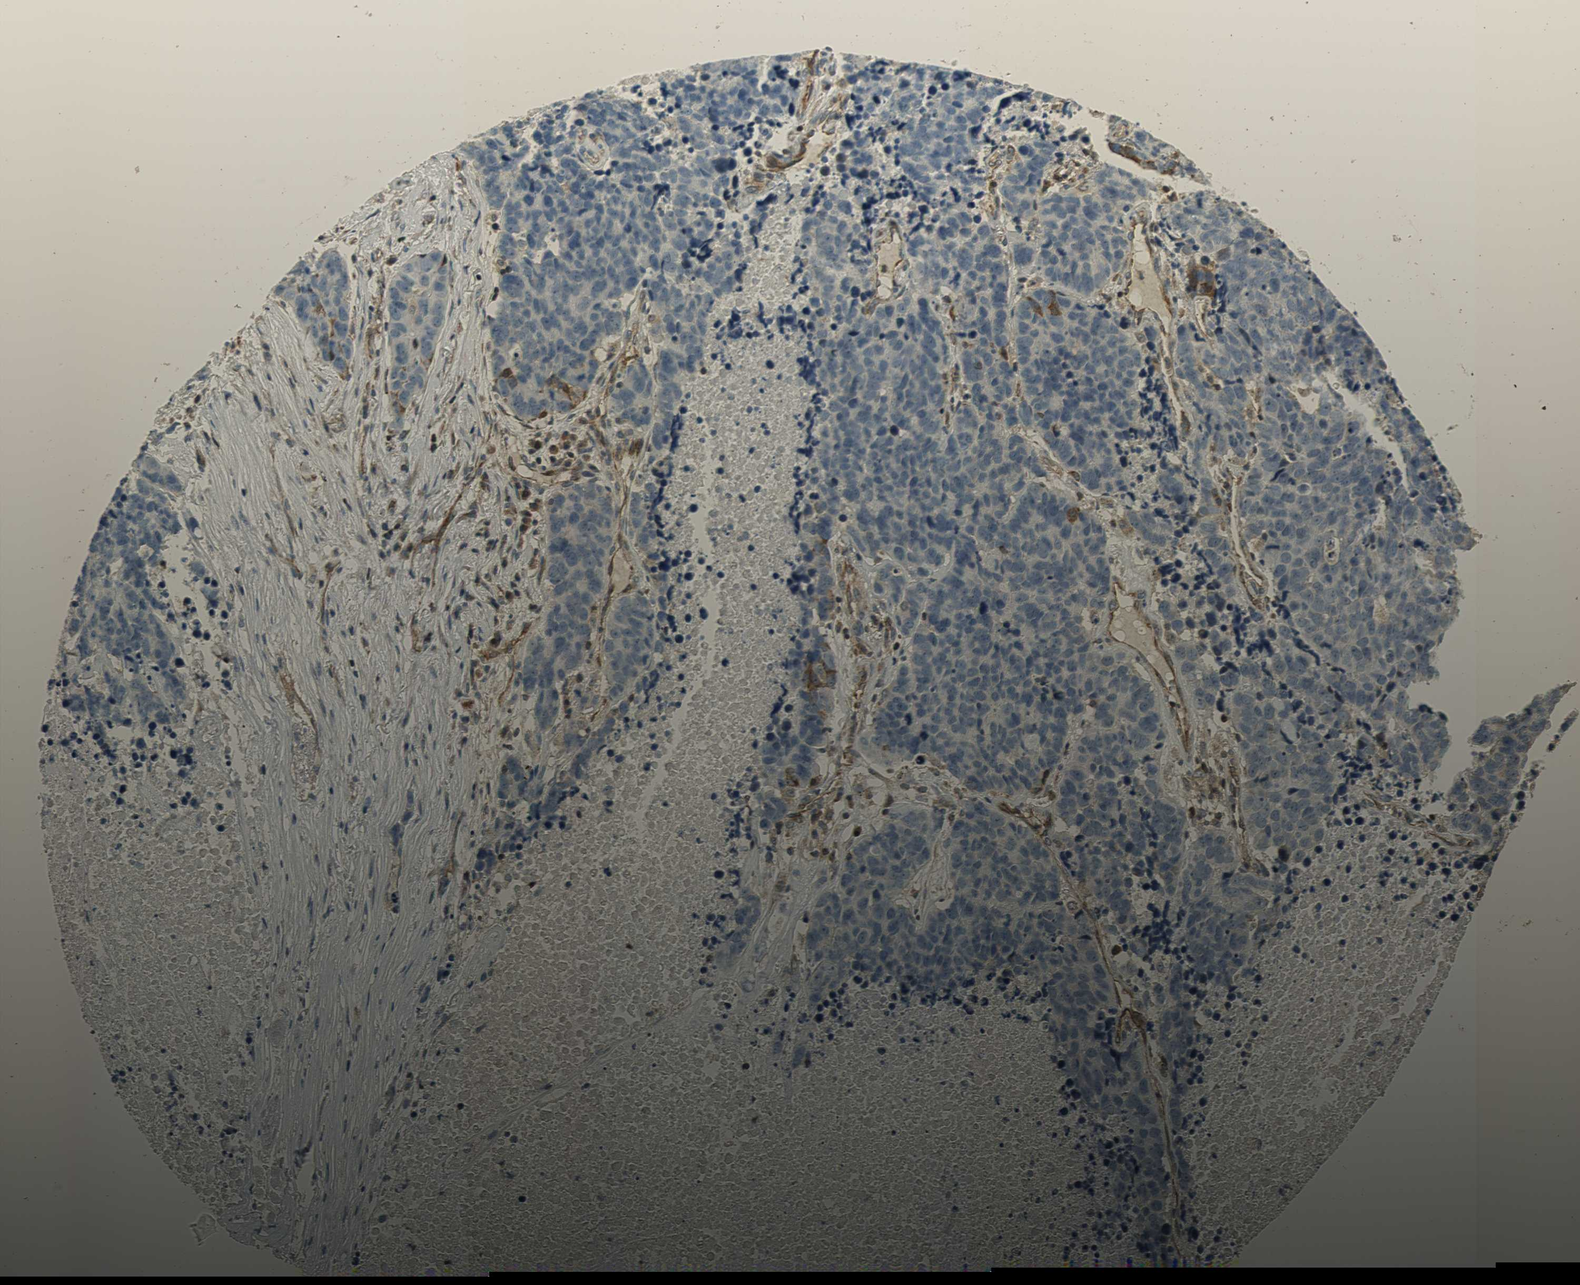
{"staining": {"intensity": "negative", "quantity": "none", "location": "none"}, "tissue": "lung cancer", "cell_type": "Tumor cells", "image_type": "cancer", "snomed": [{"axis": "morphology", "description": "Carcinoid, malignant, NOS"}, {"axis": "topography", "description": "Lung"}], "caption": "The histopathology image displays no staining of tumor cells in lung malignant carcinoid.", "gene": "GSDMD", "patient": {"sex": "male", "age": 60}}